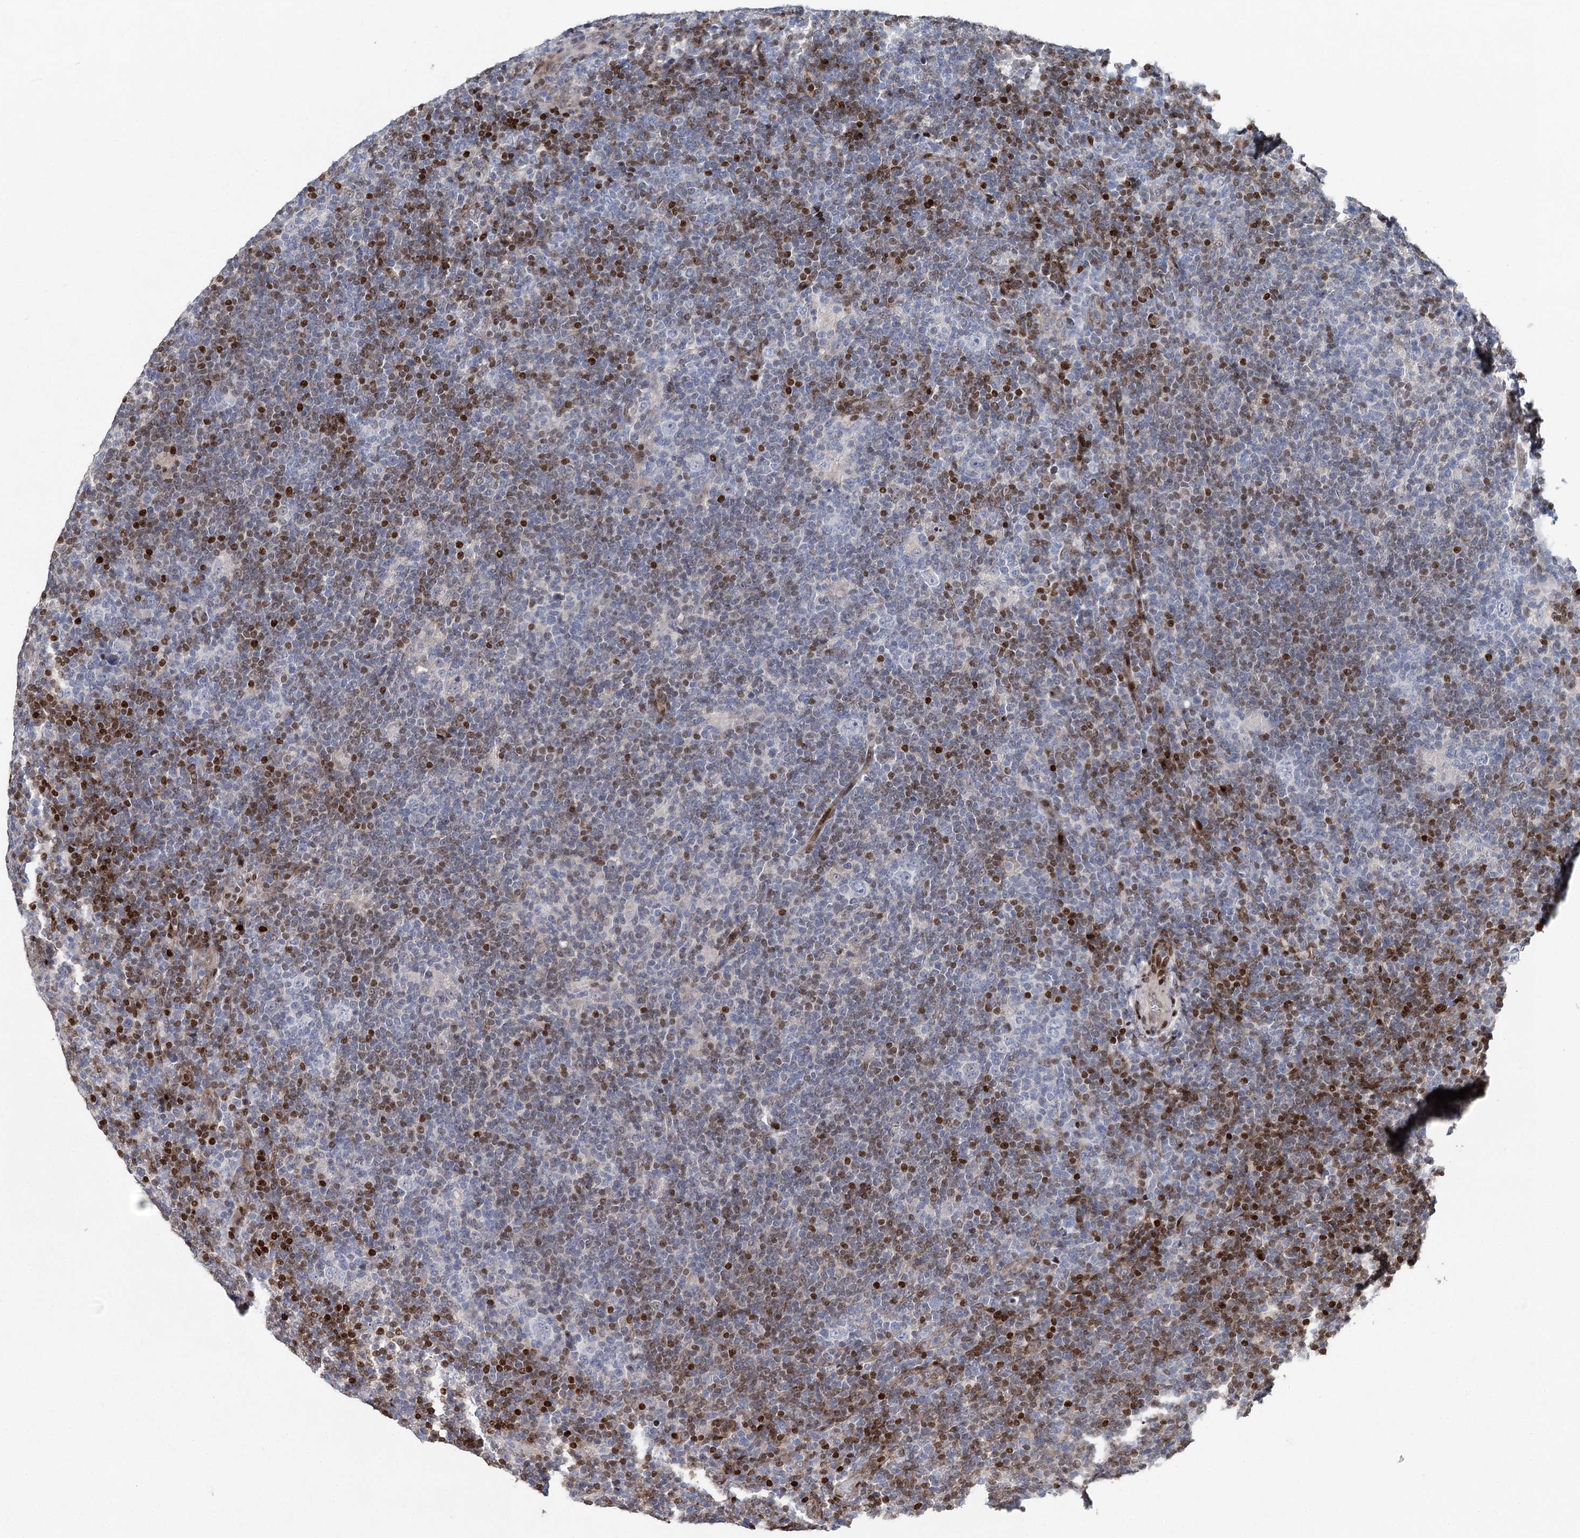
{"staining": {"intensity": "negative", "quantity": "none", "location": "none"}, "tissue": "lymphoma", "cell_type": "Tumor cells", "image_type": "cancer", "snomed": [{"axis": "morphology", "description": "Hodgkin's disease, NOS"}, {"axis": "topography", "description": "Lymph node"}], "caption": "An image of lymphoma stained for a protein demonstrates no brown staining in tumor cells.", "gene": "FRMD4A", "patient": {"sex": "female", "age": 57}}